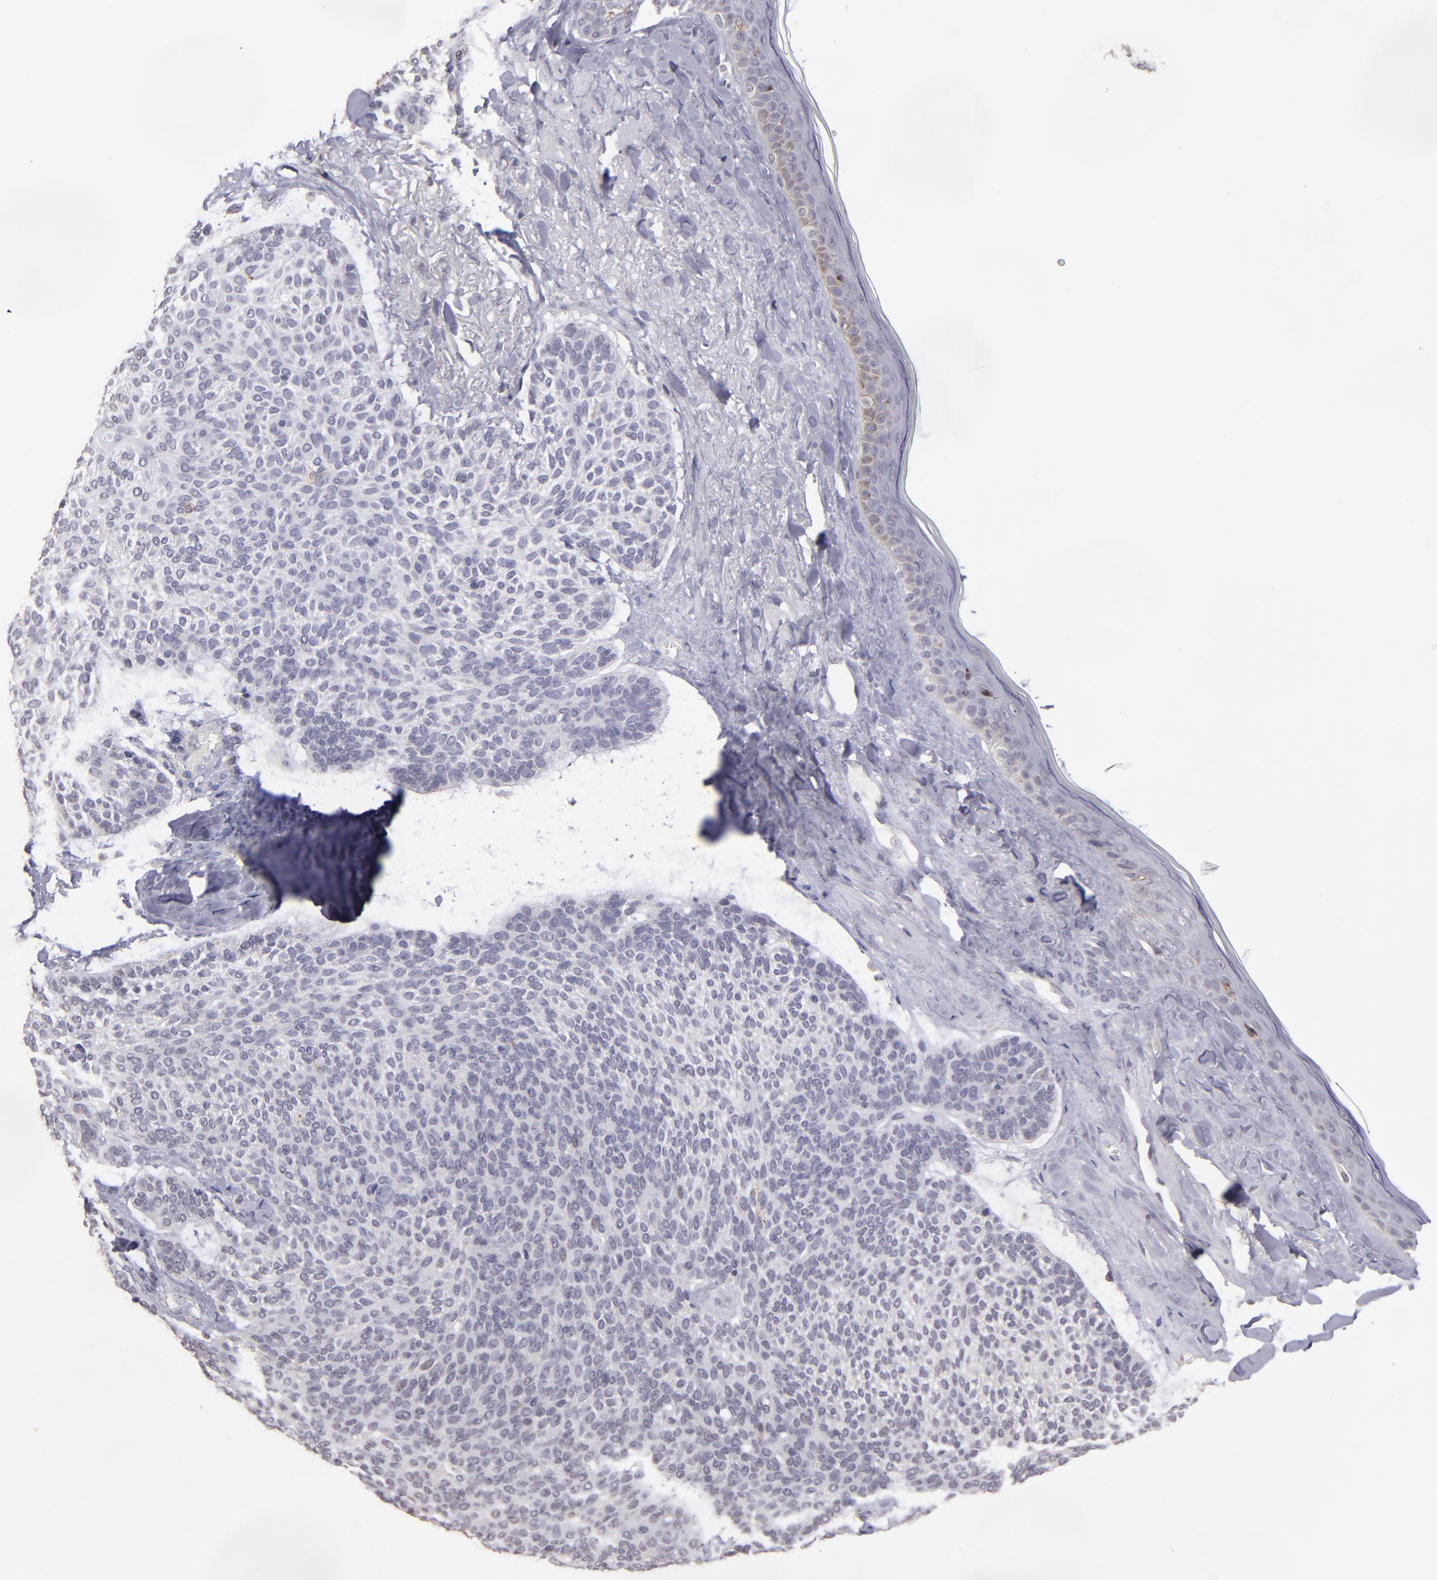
{"staining": {"intensity": "negative", "quantity": "none", "location": "none"}, "tissue": "skin cancer", "cell_type": "Tumor cells", "image_type": "cancer", "snomed": [{"axis": "morphology", "description": "Normal tissue, NOS"}, {"axis": "morphology", "description": "Basal cell carcinoma"}, {"axis": "topography", "description": "Skin"}], "caption": "A high-resolution image shows immunohistochemistry staining of skin cancer (basal cell carcinoma), which exhibits no significant positivity in tumor cells. (Brightfield microscopy of DAB immunohistochemistry (IHC) at high magnification).", "gene": "NRXN3", "patient": {"sex": "female", "age": 70}}